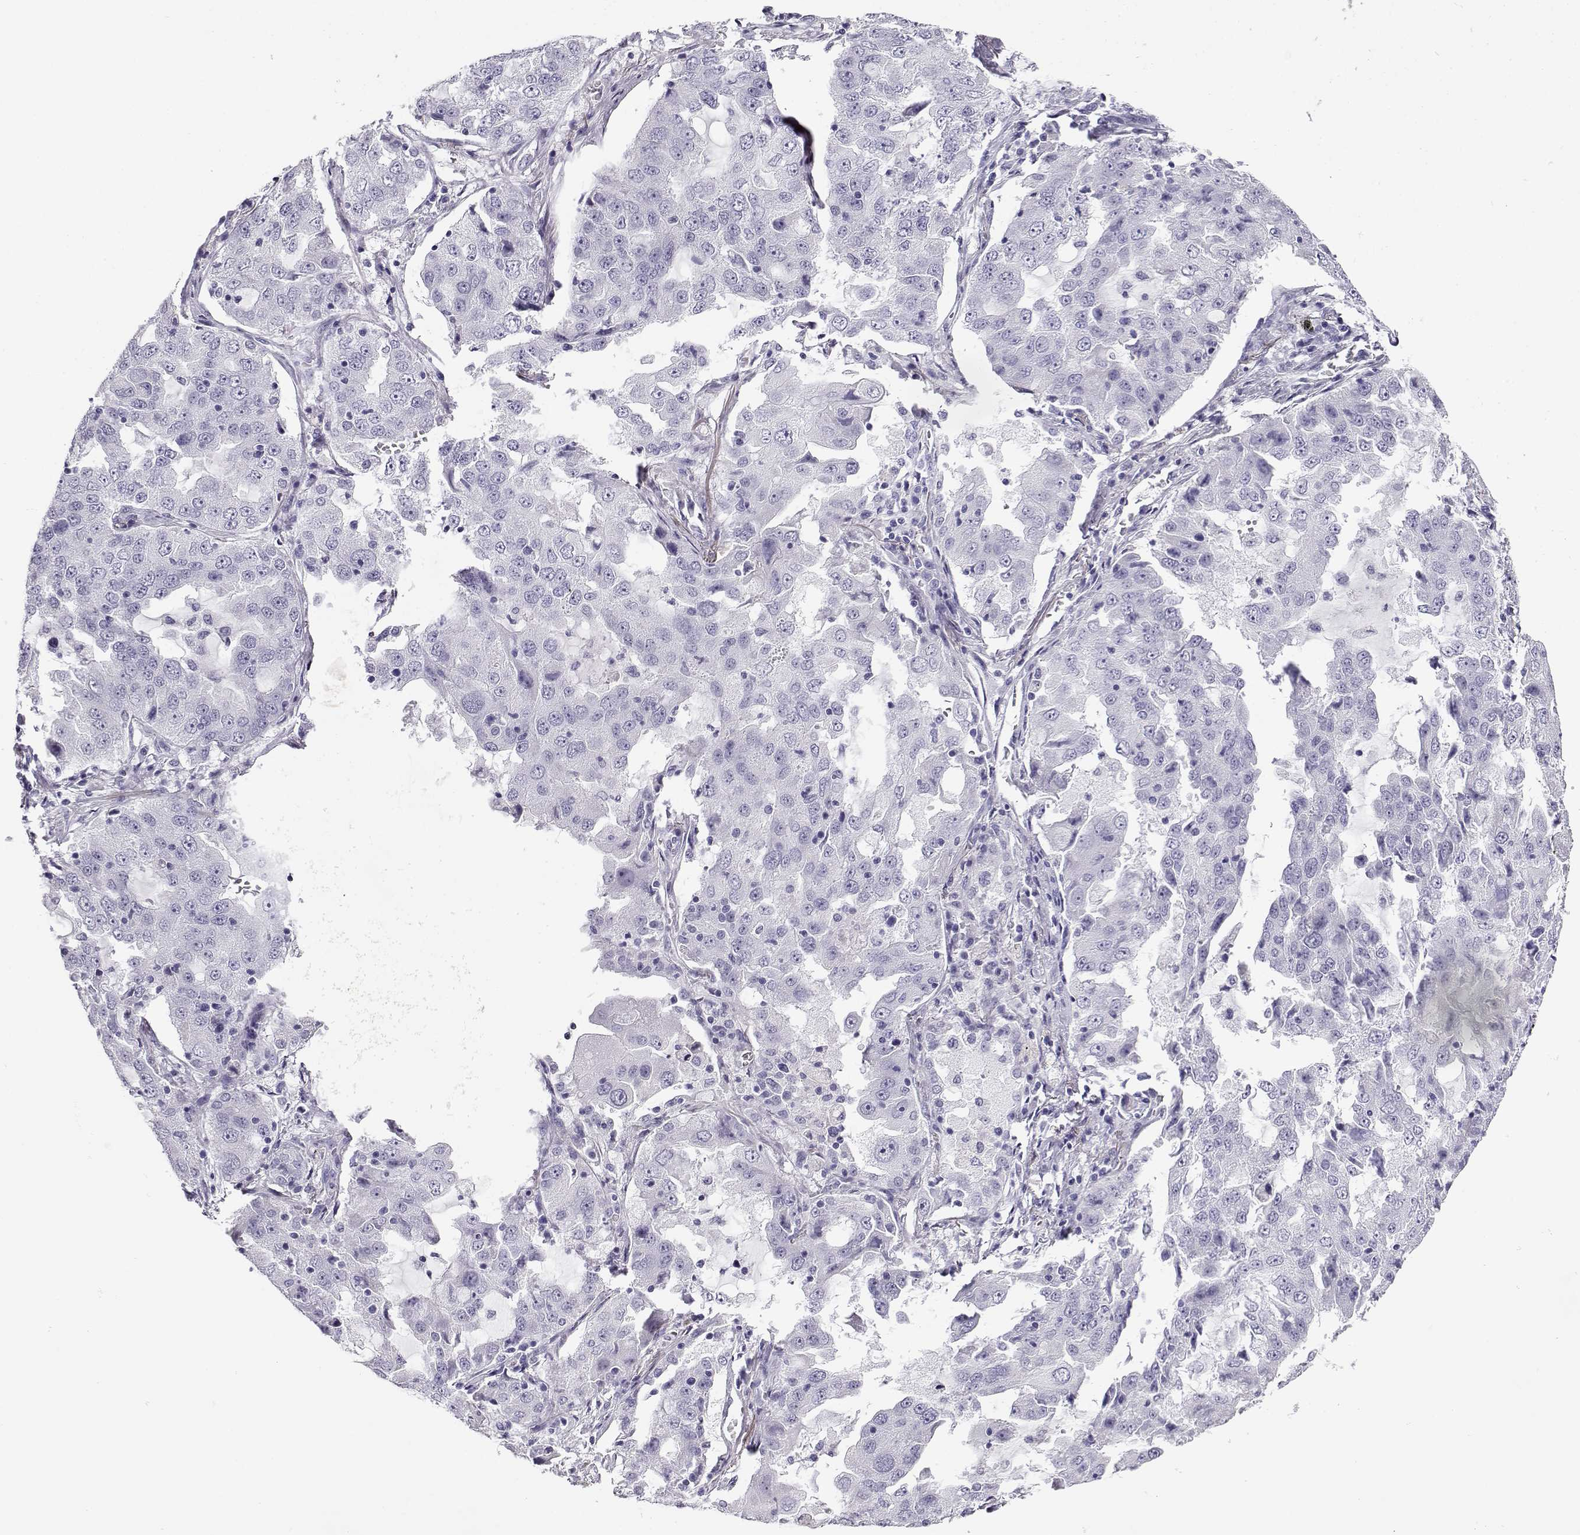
{"staining": {"intensity": "negative", "quantity": "none", "location": "none"}, "tissue": "lung cancer", "cell_type": "Tumor cells", "image_type": "cancer", "snomed": [{"axis": "morphology", "description": "Adenocarcinoma, NOS"}, {"axis": "topography", "description": "Lung"}], "caption": "Lung adenocarcinoma was stained to show a protein in brown. There is no significant positivity in tumor cells. (Brightfield microscopy of DAB (3,3'-diaminobenzidine) immunohistochemistry at high magnification).", "gene": "CABS1", "patient": {"sex": "female", "age": 61}}